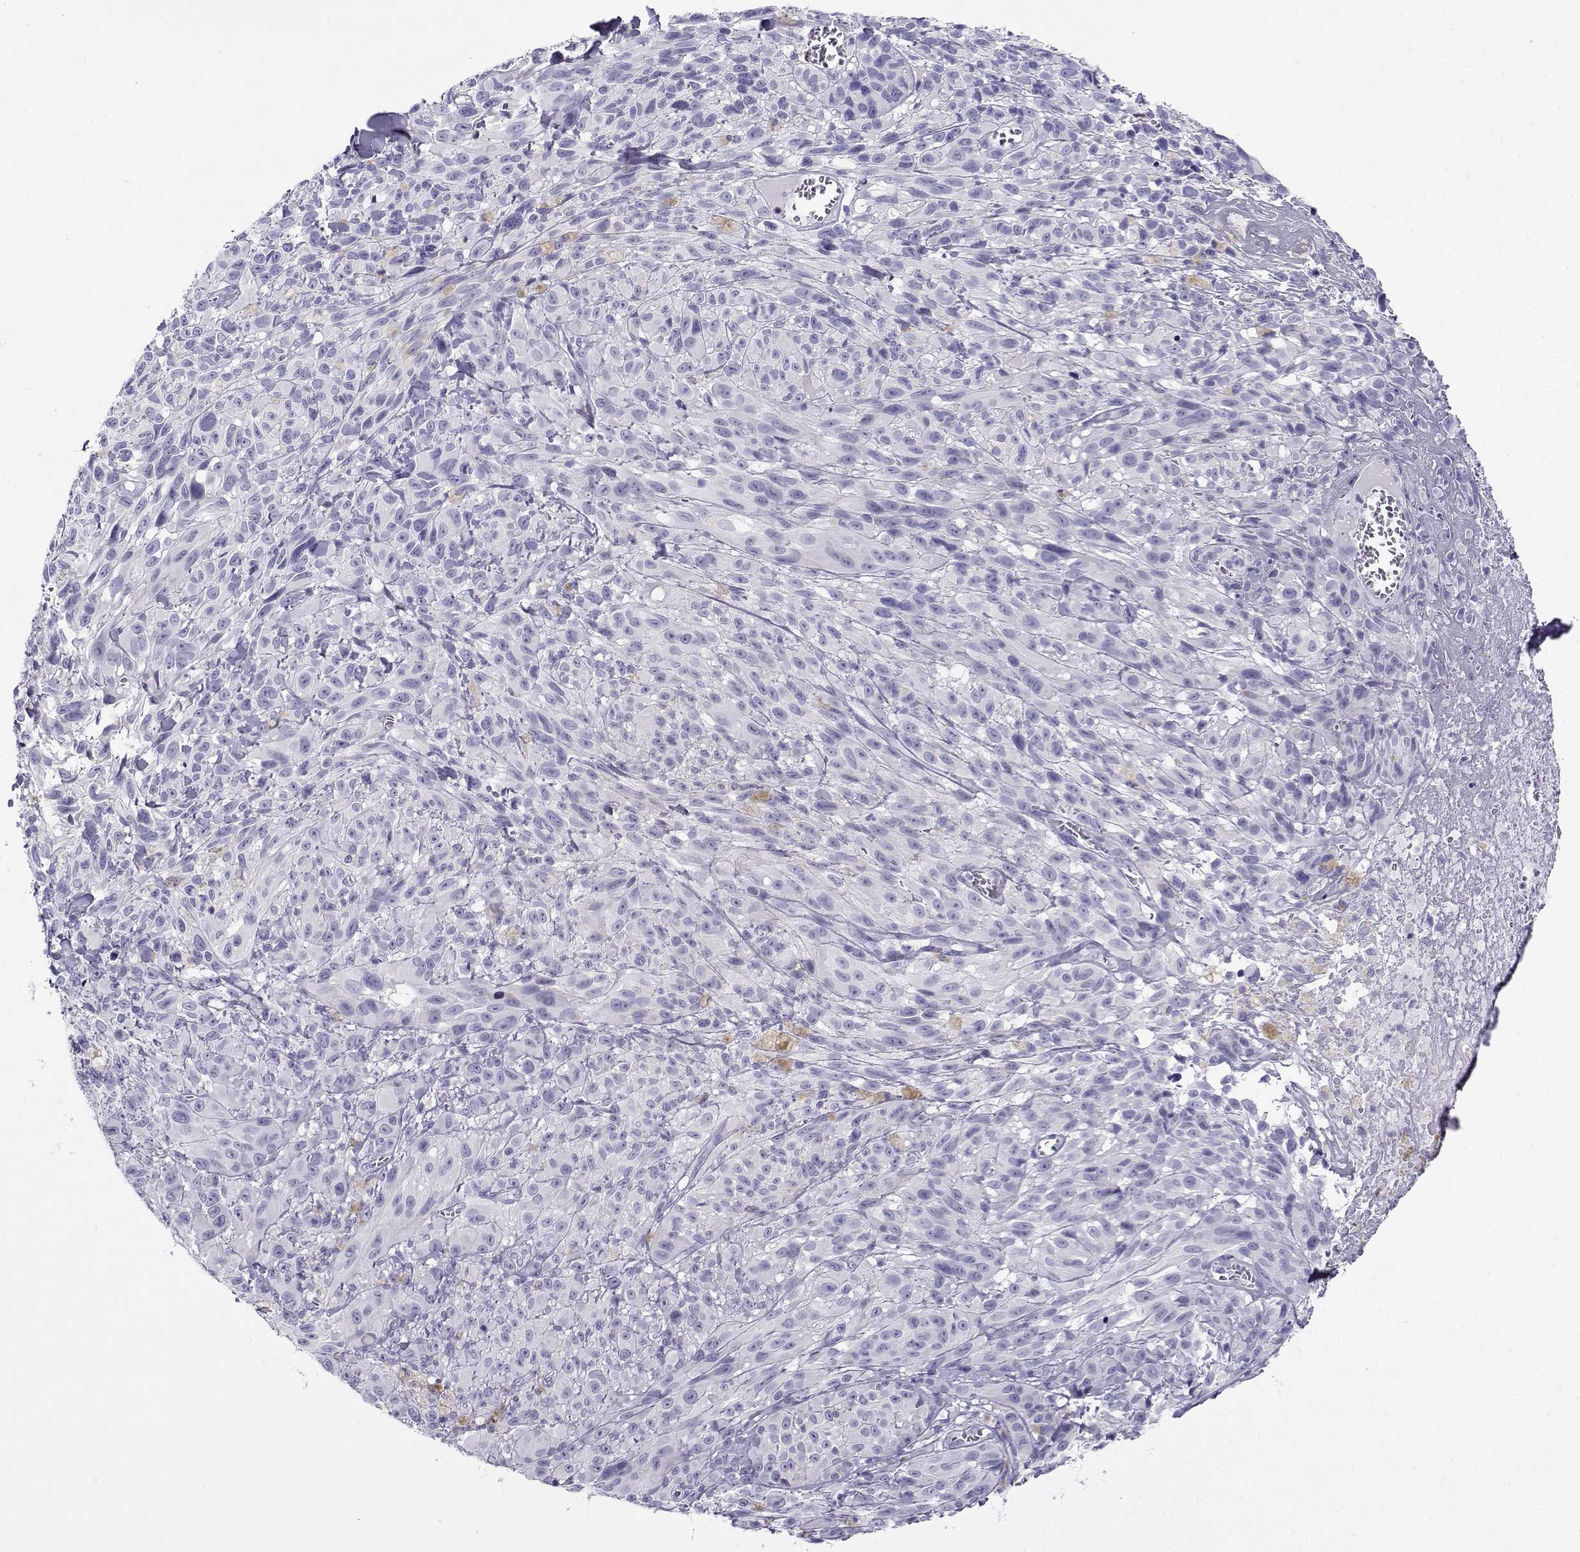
{"staining": {"intensity": "negative", "quantity": "none", "location": "none"}, "tissue": "melanoma", "cell_type": "Tumor cells", "image_type": "cancer", "snomed": [{"axis": "morphology", "description": "Malignant melanoma, NOS"}, {"axis": "topography", "description": "Skin"}], "caption": "A high-resolution histopathology image shows immunohistochemistry staining of malignant melanoma, which reveals no significant expression in tumor cells.", "gene": "CABS1", "patient": {"sex": "male", "age": 83}}